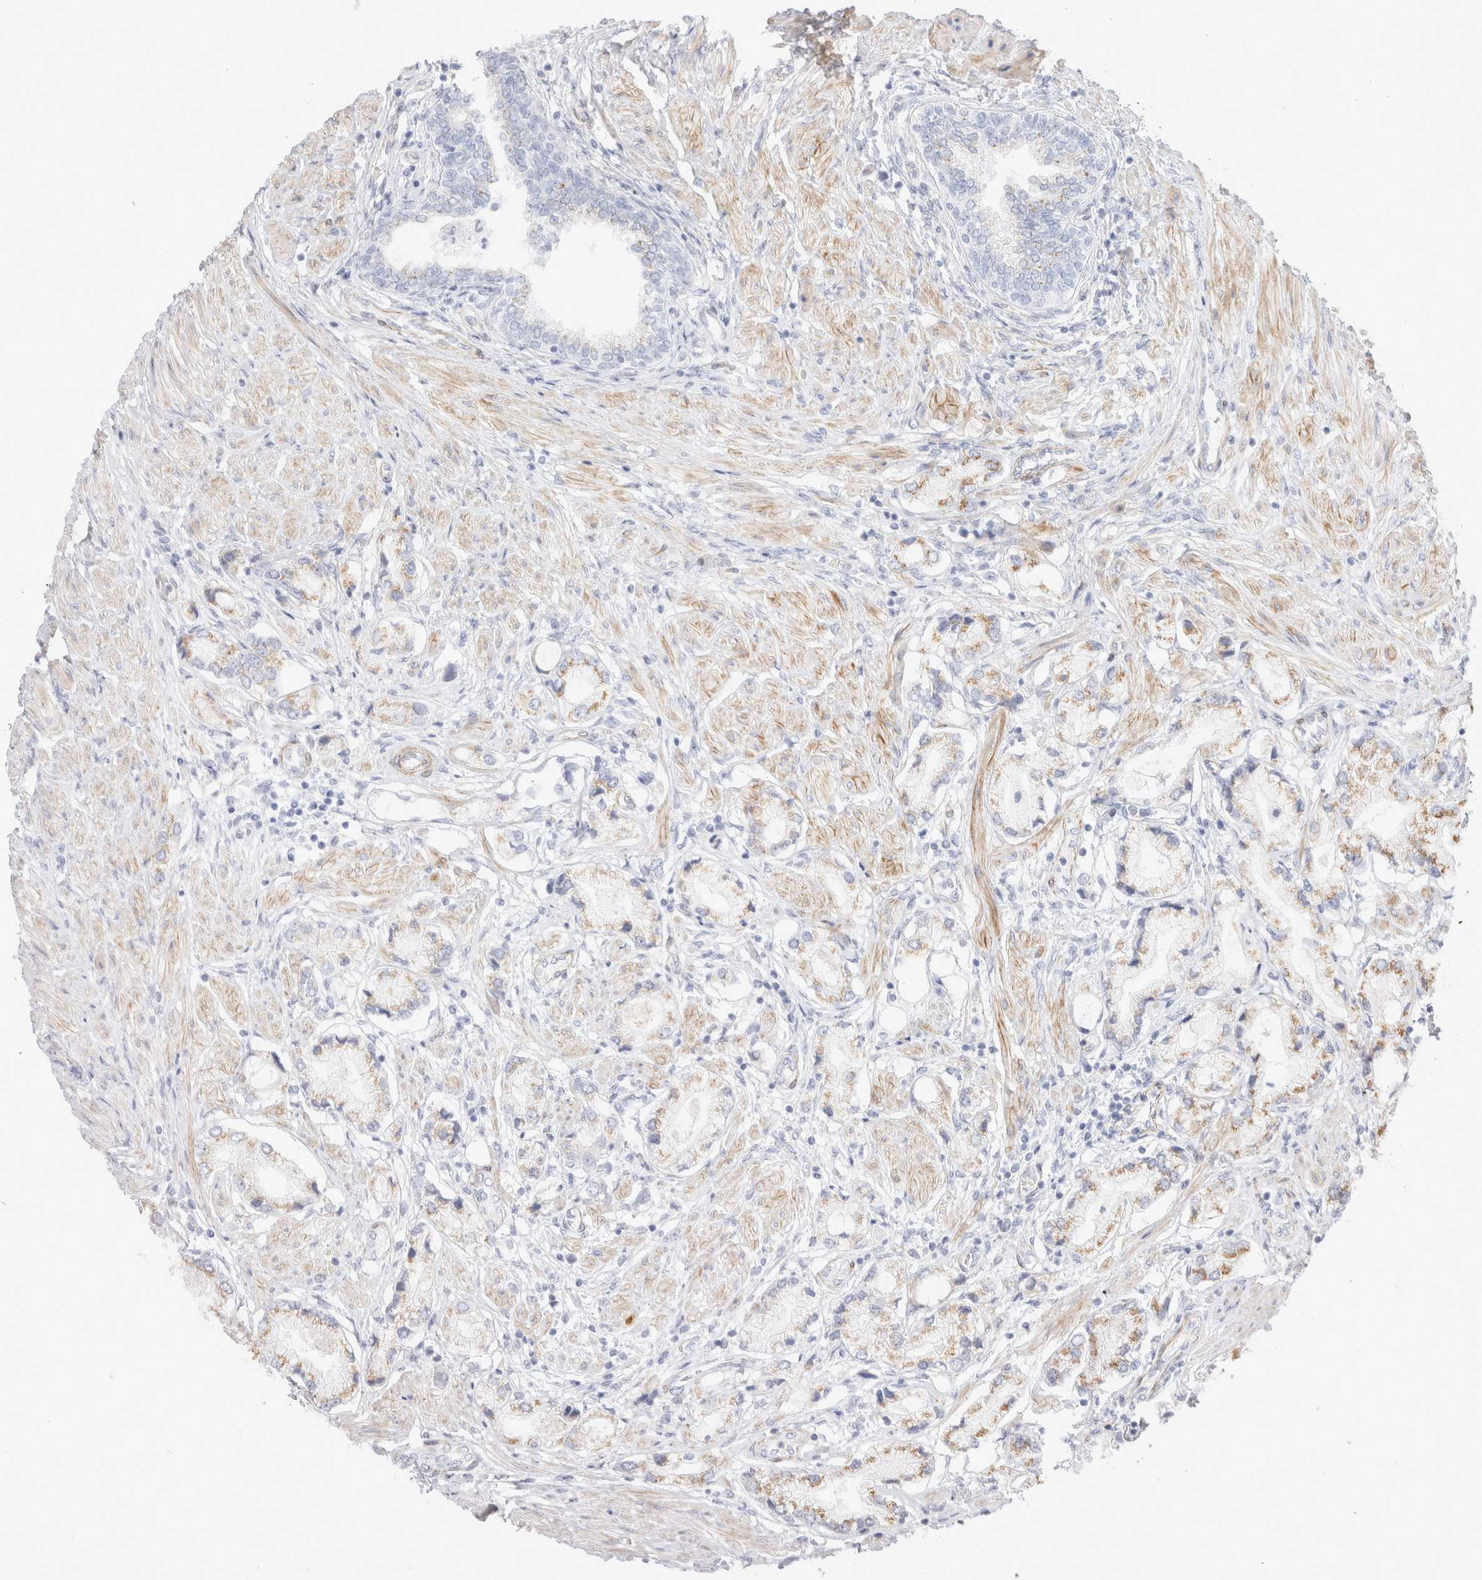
{"staining": {"intensity": "moderate", "quantity": "25%-75%", "location": "cytoplasmic/membranous"}, "tissue": "prostate cancer", "cell_type": "Tumor cells", "image_type": "cancer", "snomed": [{"axis": "morphology", "description": "Adenocarcinoma, Low grade"}, {"axis": "topography", "description": "Prostate"}], "caption": "Moderate cytoplasmic/membranous expression for a protein is appreciated in about 25%-75% of tumor cells of low-grade adenocarcinoma (prostate) using immunohistochemistry (IHC).", "gene": "CAAP1", "patient": {"sex": "male", "age": 71}}